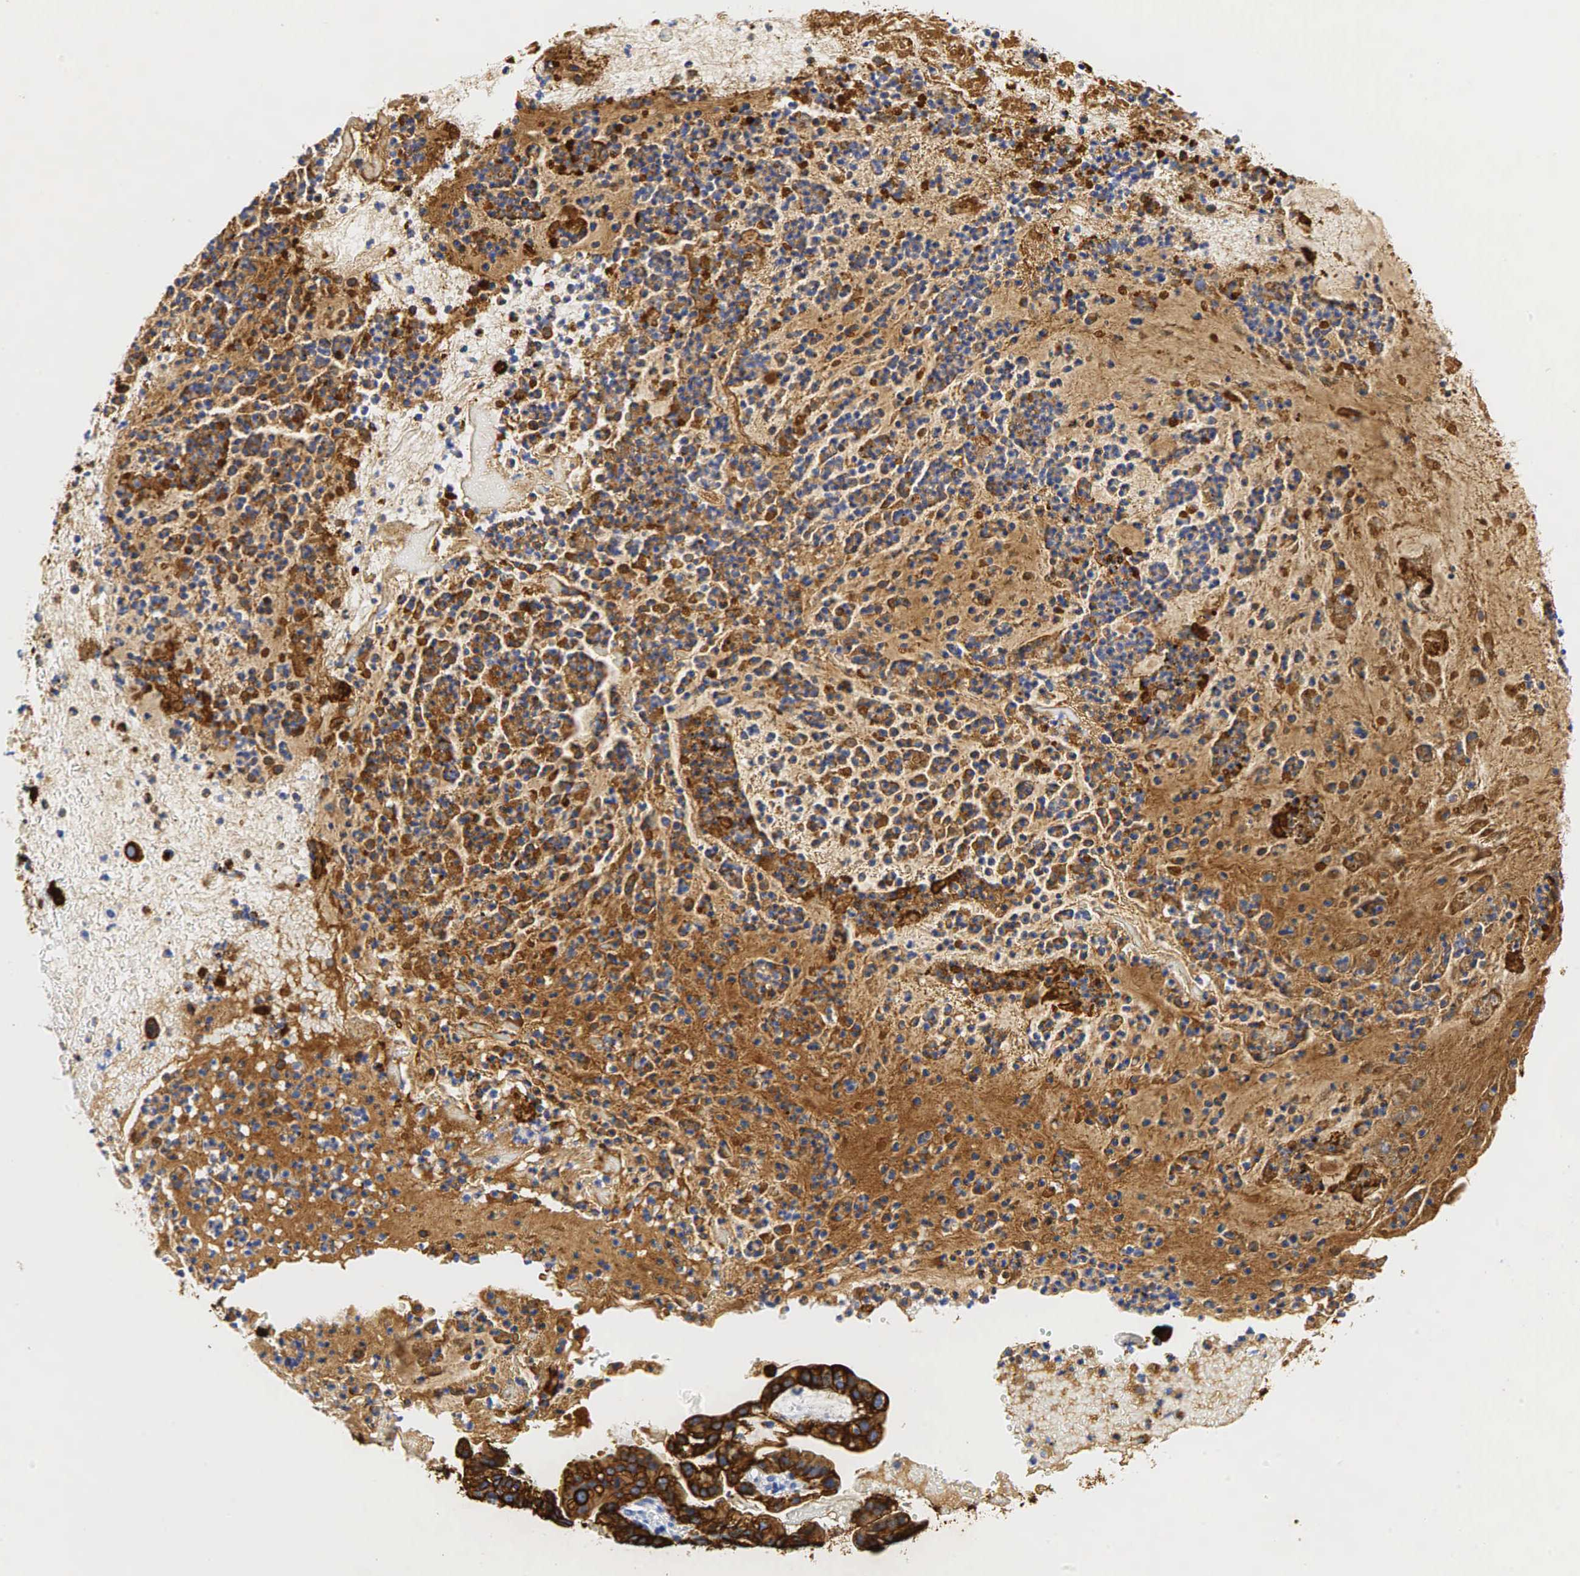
{"staining": {"intensity": "strong", "quantity": ">75%", "location": "cytoplasmic/membranous"}, "tissue": "cervical cancer", "cell_type": "Tumor cells", "image_type": "cancer", "snomed": [{"axis": "morphology", "description": "Adenocarcinoma, NOS"}, {"axis": "topography", "description": "Cervix"}], "caption": "Immunohistochemical staining of human cervical adenocarcinoma displays strong cytoplasmic/membranous protein positivity in approximately >75% of tumor cells.", "gene": "KRT7", "patient": {"sex": "female", "age": 41}}